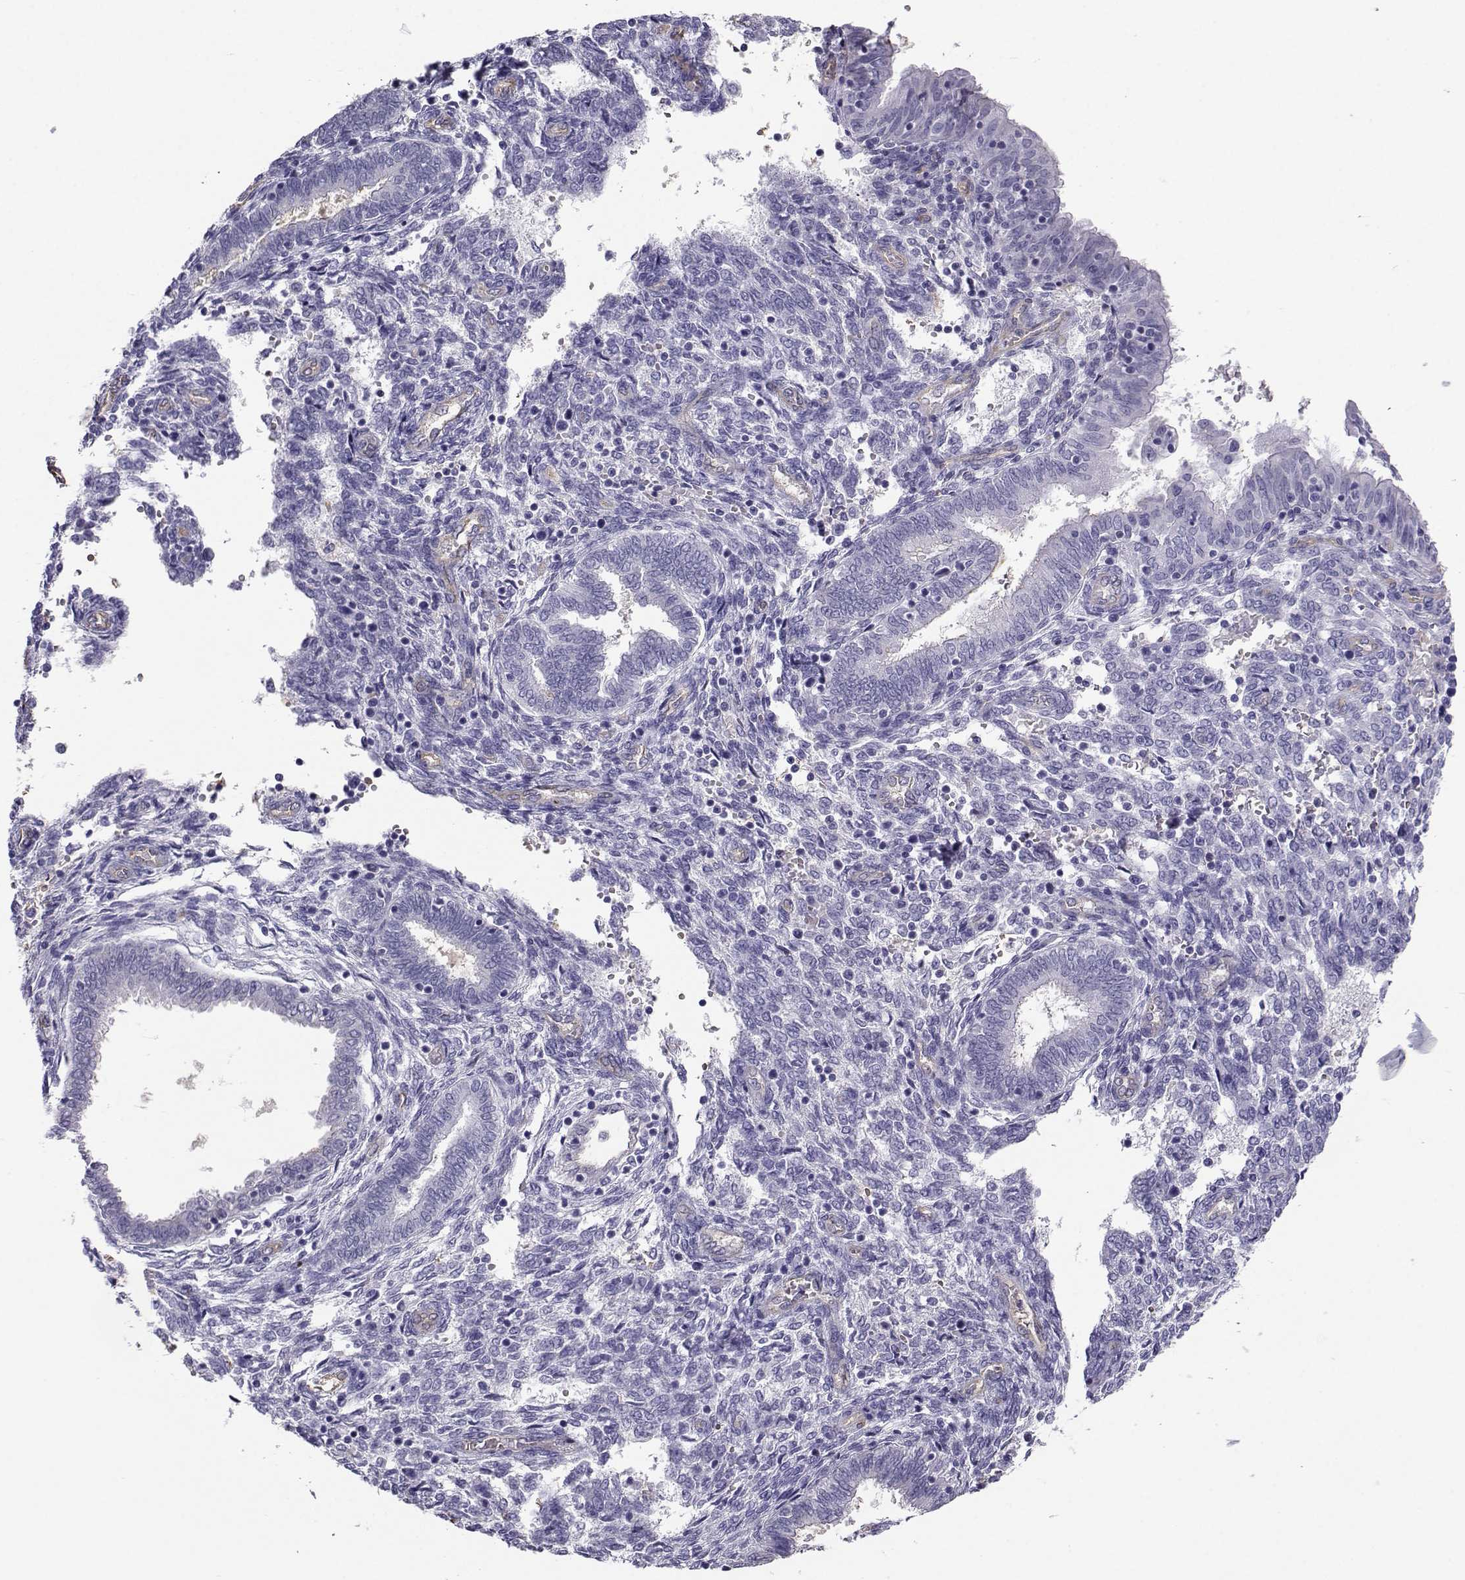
{"staining": {"intensity": "negative", "quantity": "none", "location": "none"}, "tissue": "endometrium", "cell_type": "Cells in endometrial stroma", "image_type": "normal", "snomed": [{"axis": "morphology", "description": "Normal tissue, NOS"}, {"axis": "topography", "description": "Endometrium"}], "caption": "High power microscopy micrograph of an IHC photomicrograph of unremarkable endometrium, revealing no significant expression in cells in endometrial stroma. The staining was performed using DAB (3,3'-diaminobenzidine) to visualize the protein expression in brown, while the nuclei were stained in blue with hematoxylin (Magnification: 20x).", "gene": "CLUL1", "patient": {"sex": "female", "age": 42}}